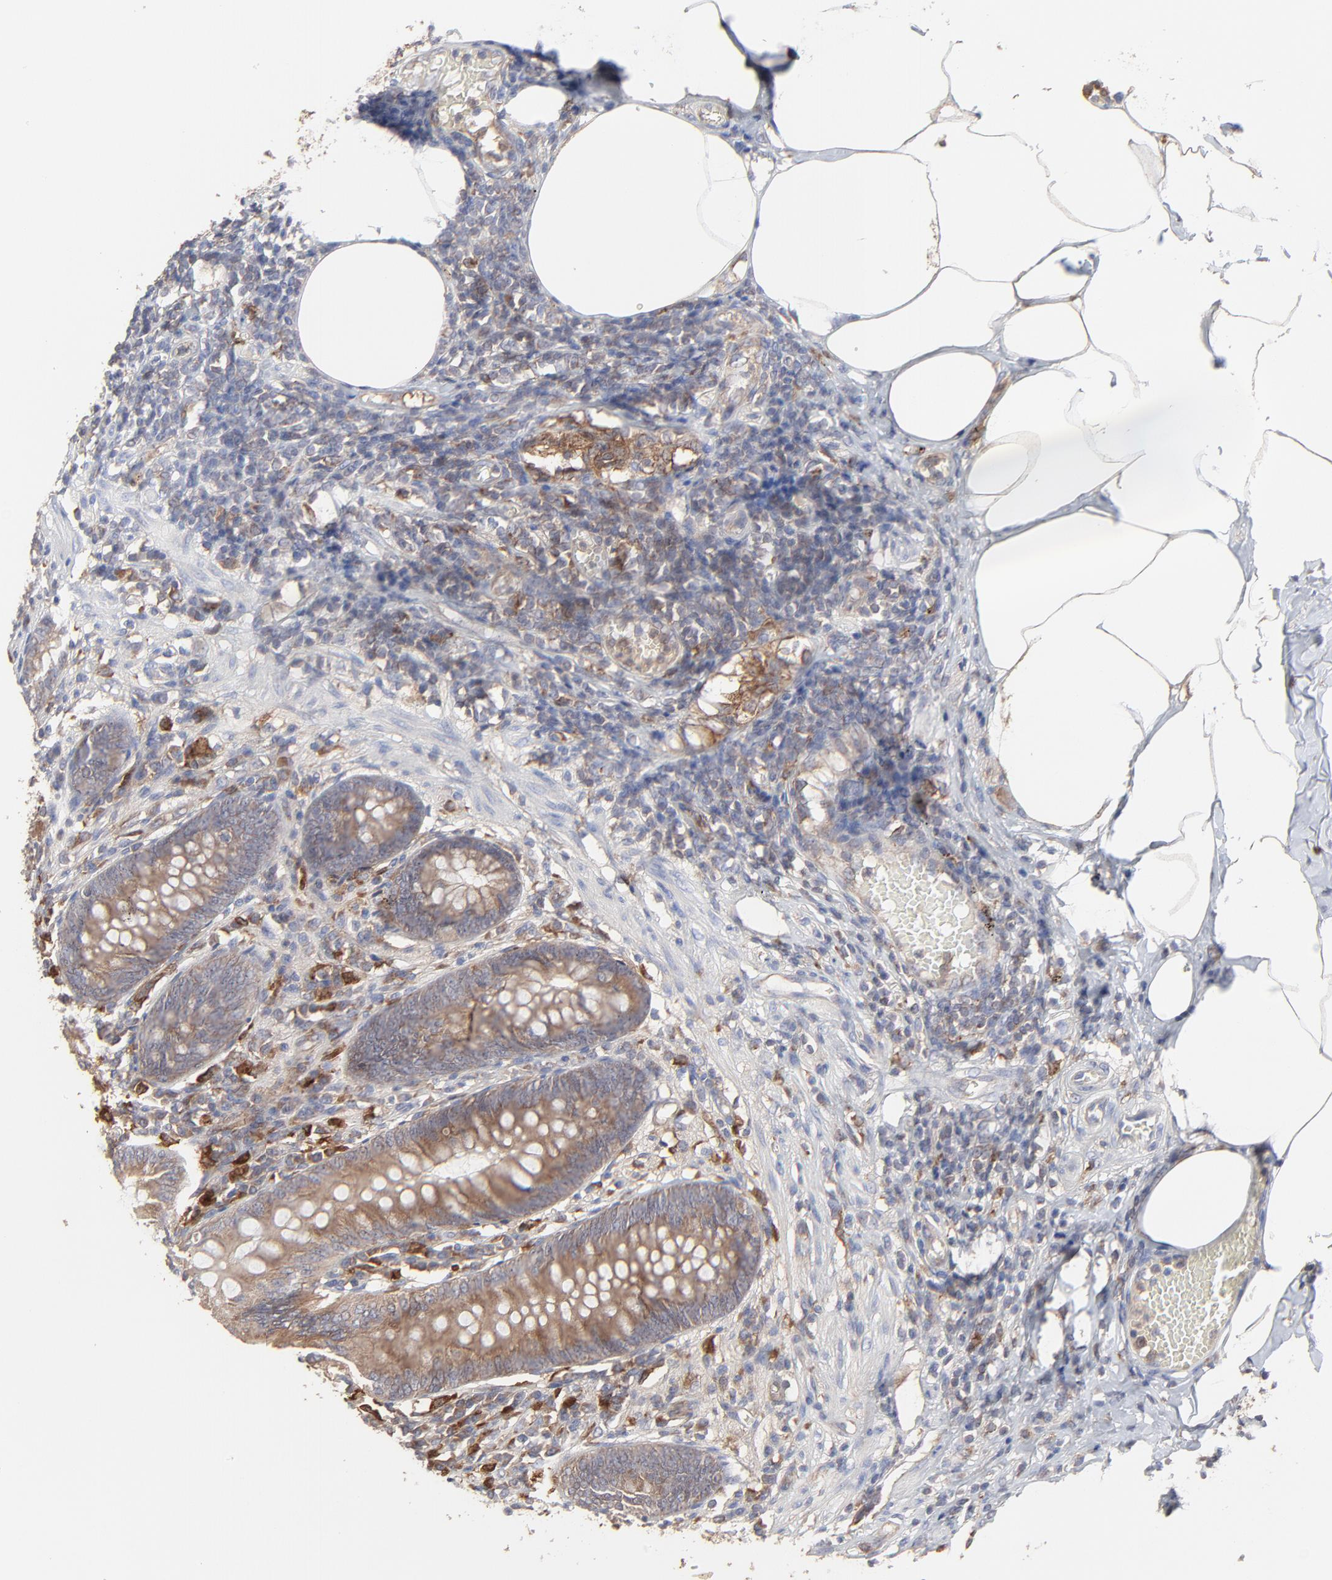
{"staining": {"intensity": "moderate", "quantity": ">75%", "location": "cytoplasmic/membranous"}, "tissue": "appendix", "cell_type": "Glandular cells", "image_type": "normal", "snomed": [{"axis": "morphology", "description": "Normal tissue, NOS"}, {"axis": "morphology", "description": "Inflammation, NOS"}, {"axis": "topography", "description": "Appendix"}], "caption": "High-magnification brightfield microscopy of normal appendix stained with DAB (brown) and counterstained with hematoxylin (blue). glandular cells exhibit moderate cytoplasmic/membranous staining is identified in about>75% of cells. (Stains: DAB in brown, nuclei in blue, Microscopy: brightfield microscopy at high magnification).", "gene": "RAB9A", "patient": {"sex": "male", "age": 46}}